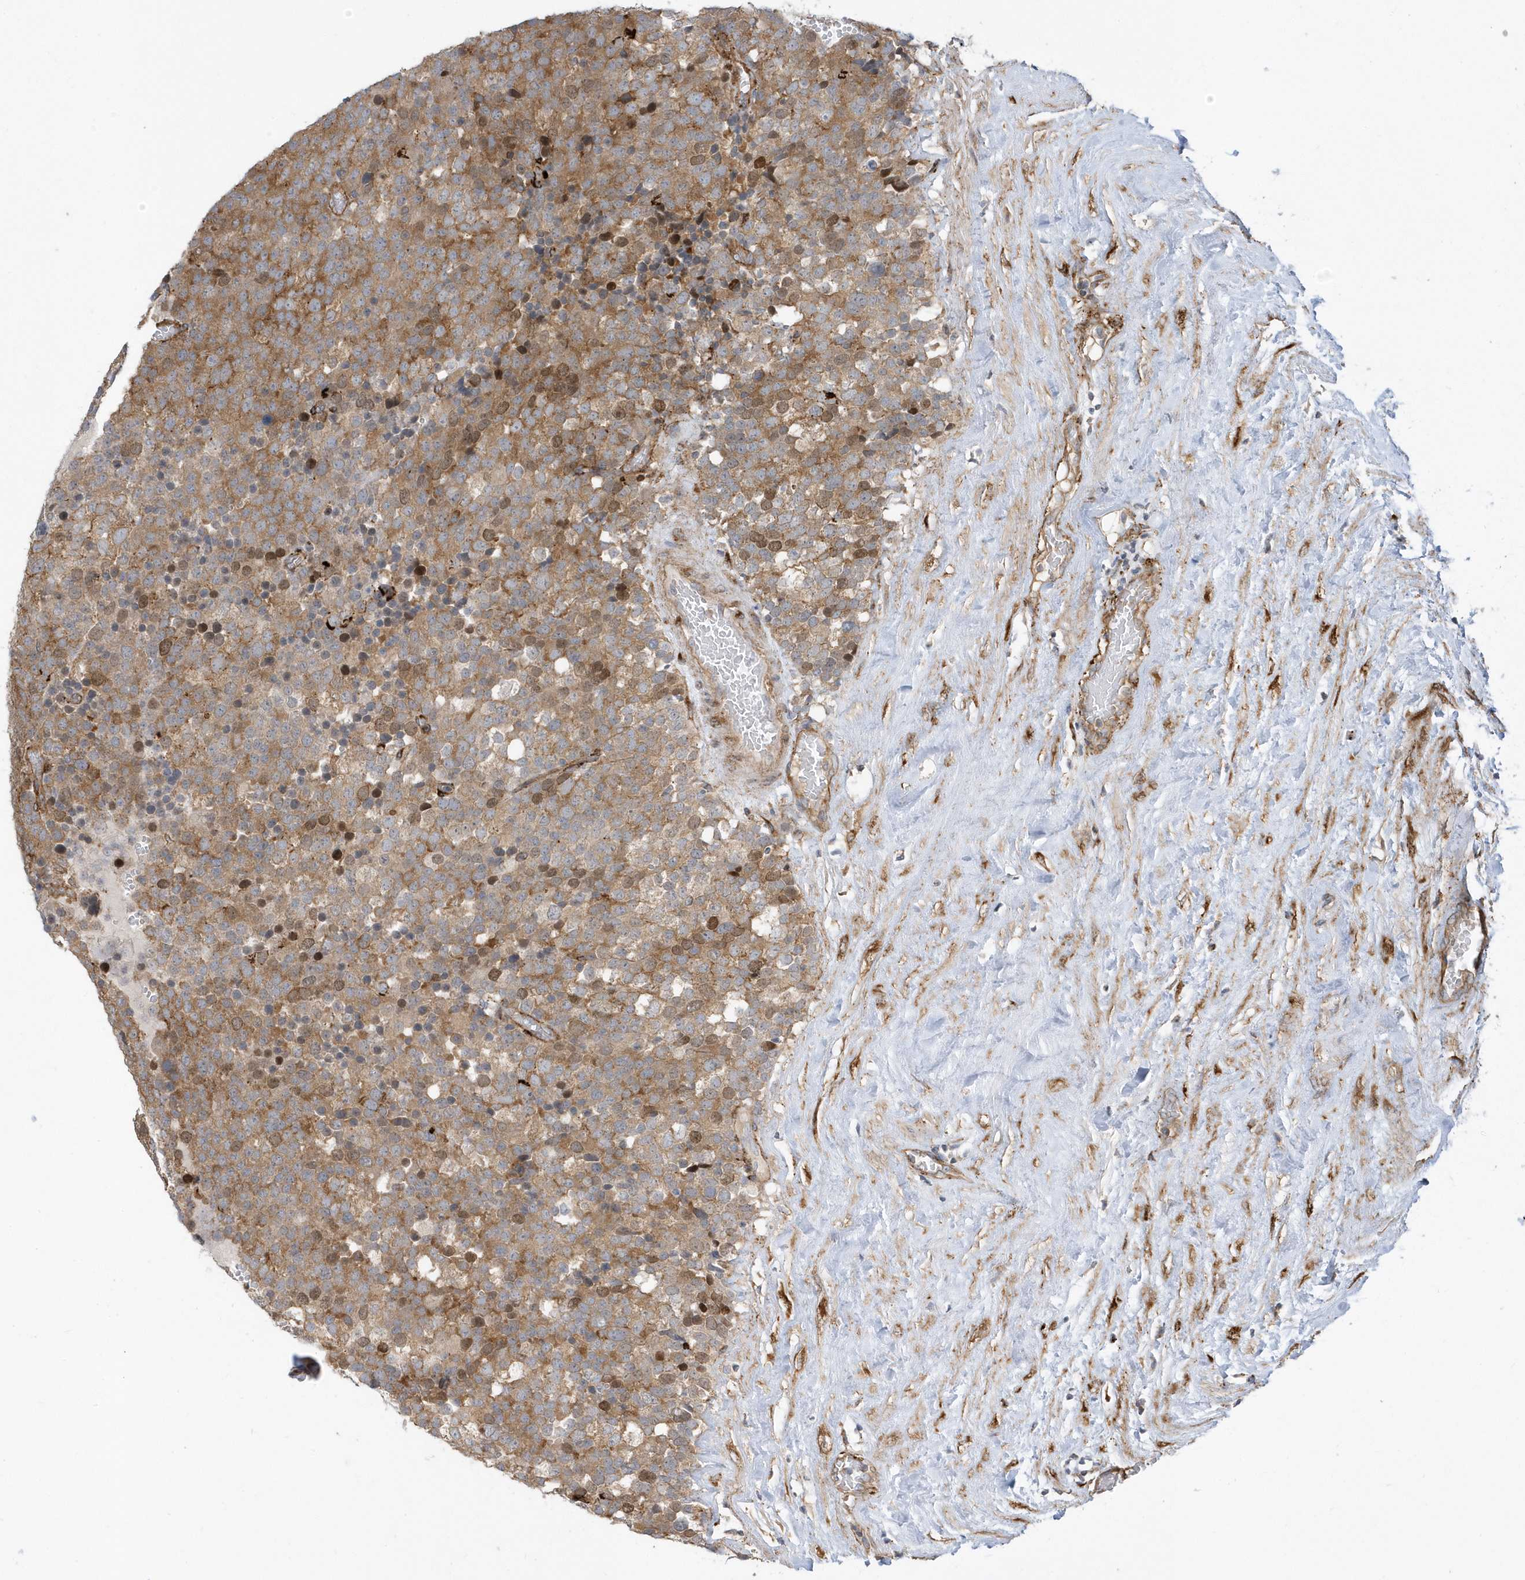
{"staining": {"intensity": "moderate", "quantity": ">75%", "location": "cytoplasmic/membranous"}, "tissue": "testis cancer", "cell_type": "Tumor cells", "image_type": "cancer", "snomed": [{"axis": "morphology", "description": "Seminoma, NOS"}, {"axis": "topography", "description": "Testis"}], "caption": "The immunohistochemical stain shows moderate cytoplasmic/membranous staining in tumor cells of testis cancer (seminoma) tissue. (DAB (3,3'-diaminobenzidine) IHC with brightfield microscopy, high magnification).", "gene": "HRH4", "patient": {"sex": "male", "age": 71}}